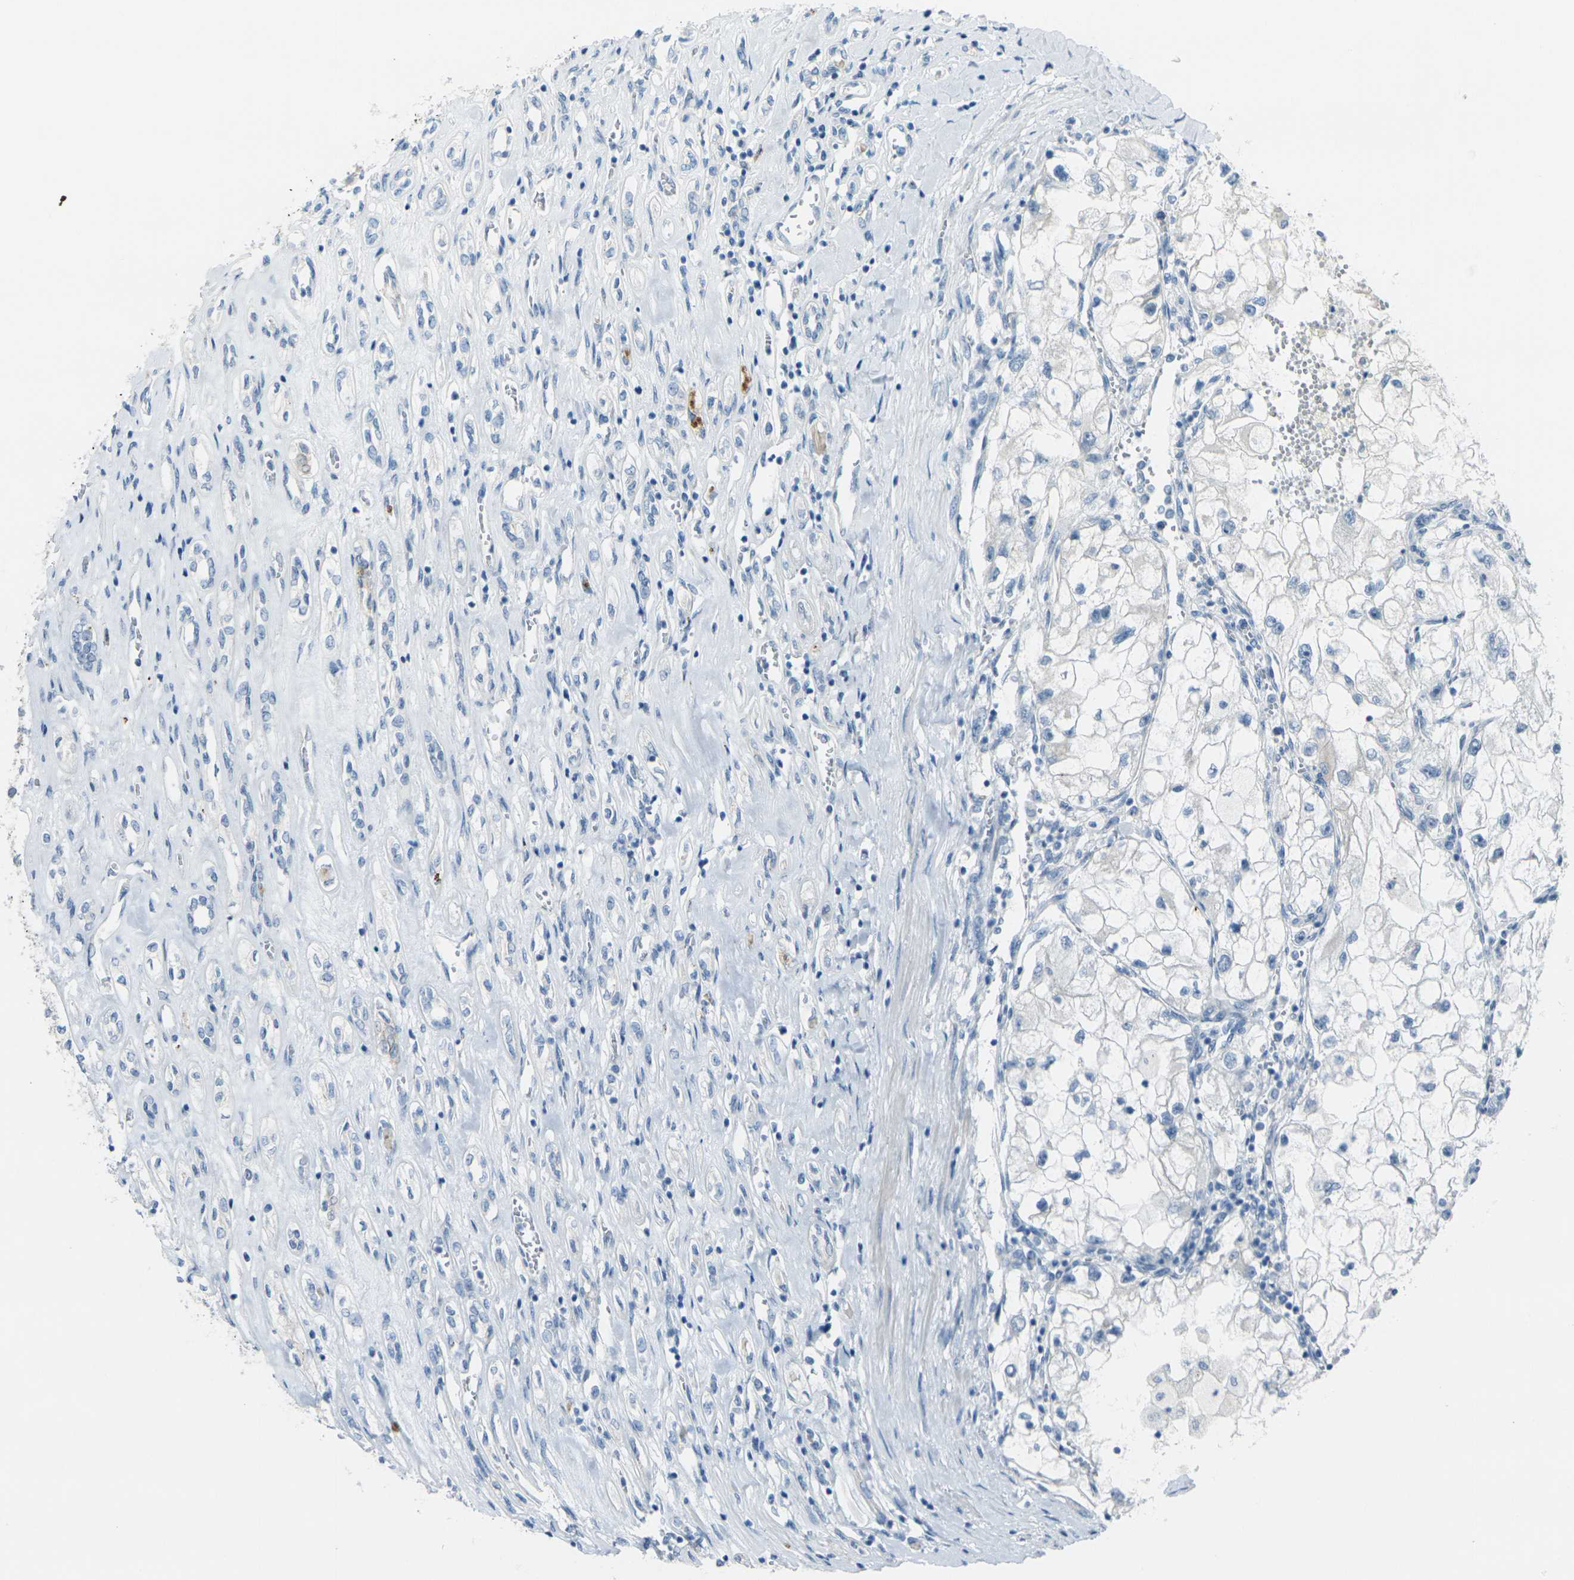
{"staining": {"intensity": "negative", "quantity": "none", "location": "none"}, "tissue": "renal cancer", "cell_type": "Tumor cells", "image_type": "cancer", "snomed": [{"axis": "morphology", "description": "Adenocarcinoma, NOS"}, {"axis": "topography", "description": "Kidney"}], "caption": "Photomicrograph shows no significant protein expression in tumor cells of renal cancer.", "gene": "ANKRD46", "patient": {"sex": "female", "age": 70}}